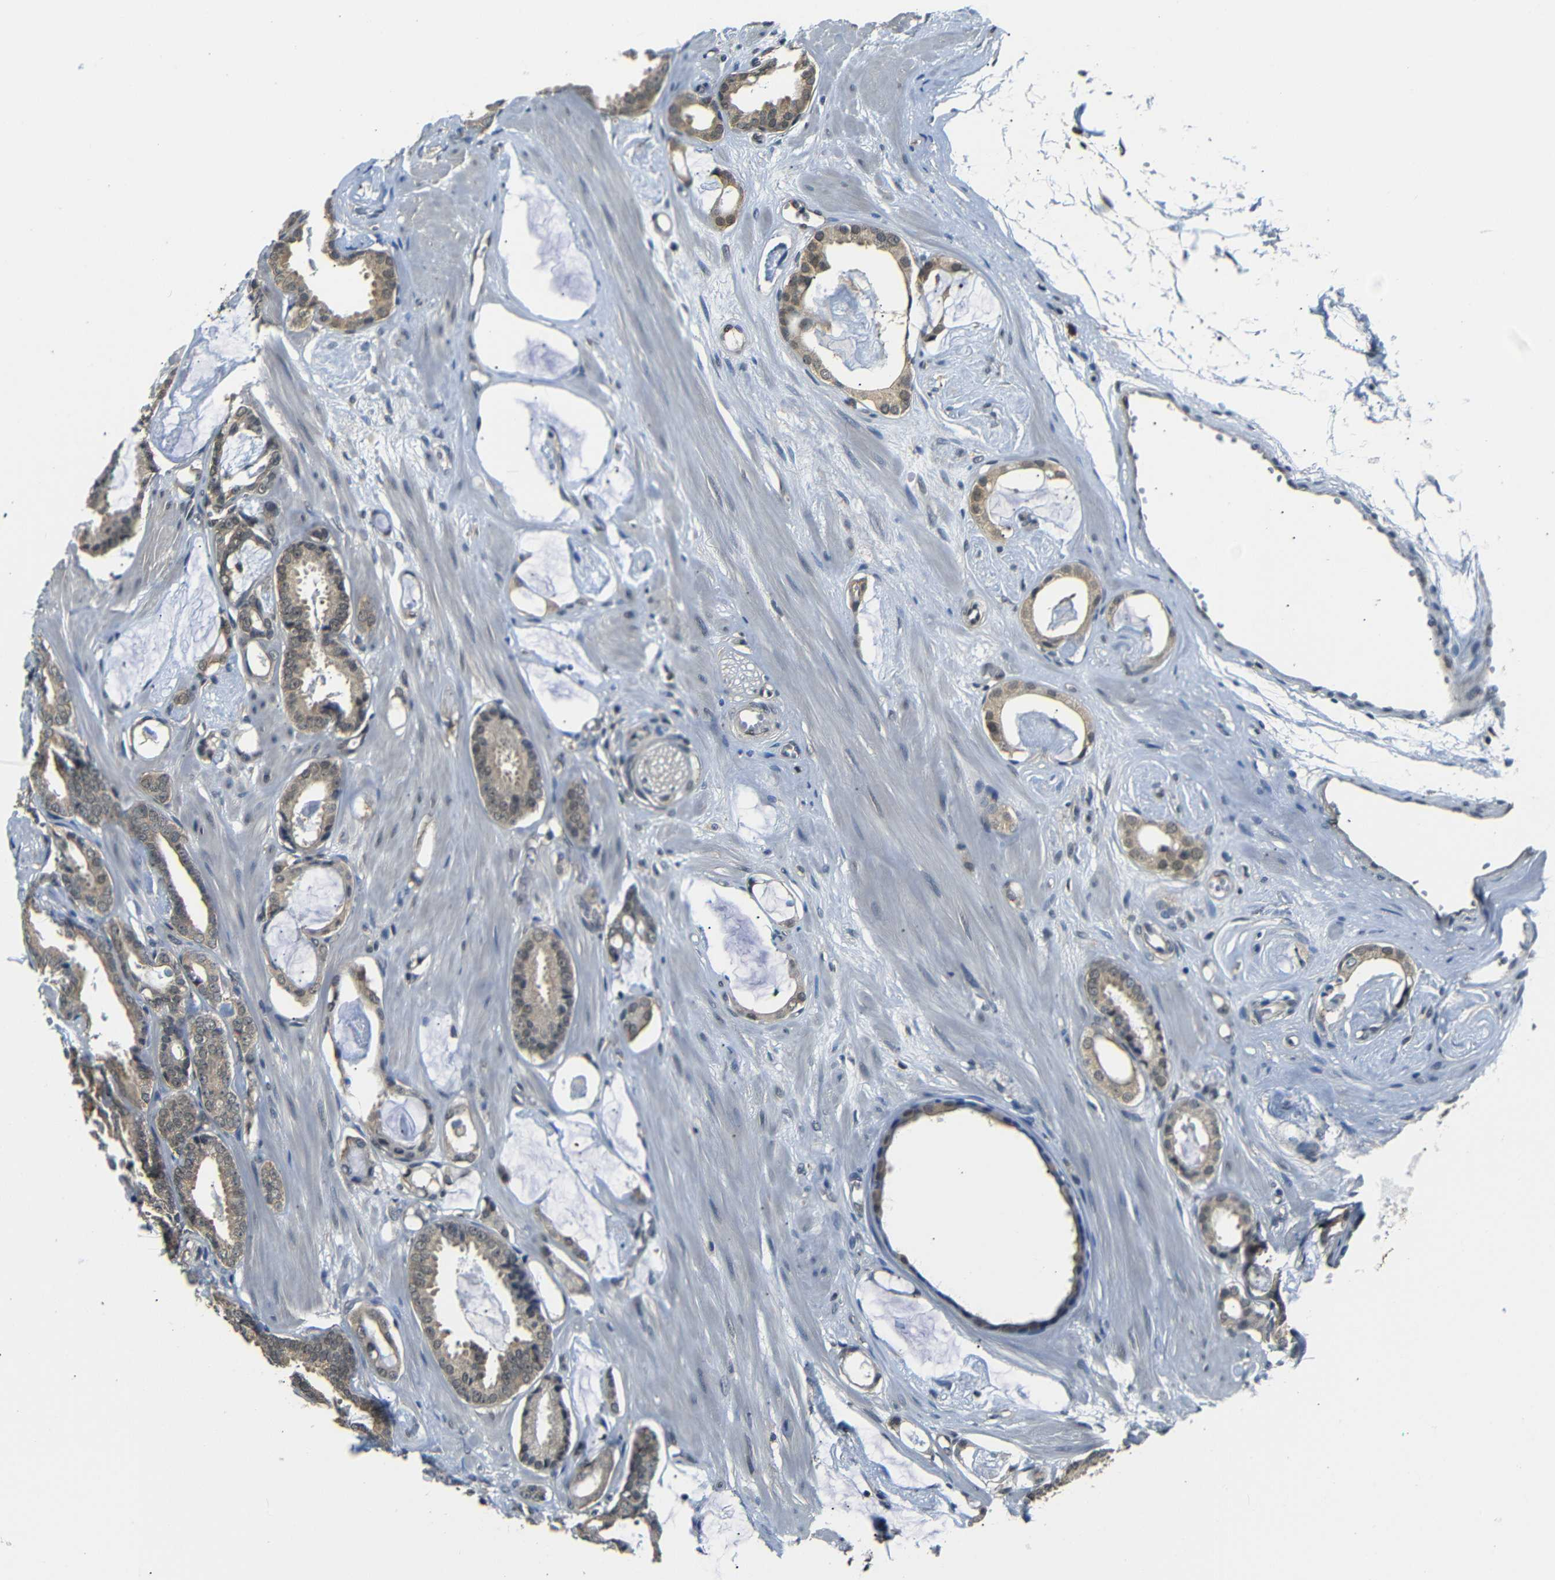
{"staining": {"intensity": "weak", "quantity": ">75%", "location": "cytoplasmic/membranous"}, "tissue": "prostate cancer", "cell_type": "Tumor cells", "image_type": "cancer", "snomed": [{"axis": "morphology", "description": "Adenocarcinoma, Low grade"}, {"axis": "topography", "description": "Prostate"}], "caption": "High-power microscopy captured an immunohistochemistry (IHC) histopathology image of prostate cancer (adenocarcinoma (low-grade)), revealing weak cytoplasmic/membranous positivity in approximately >75% of tumor cells.", "gene": "UBXN1", "patient": {"sex": "male", "age": 53}}